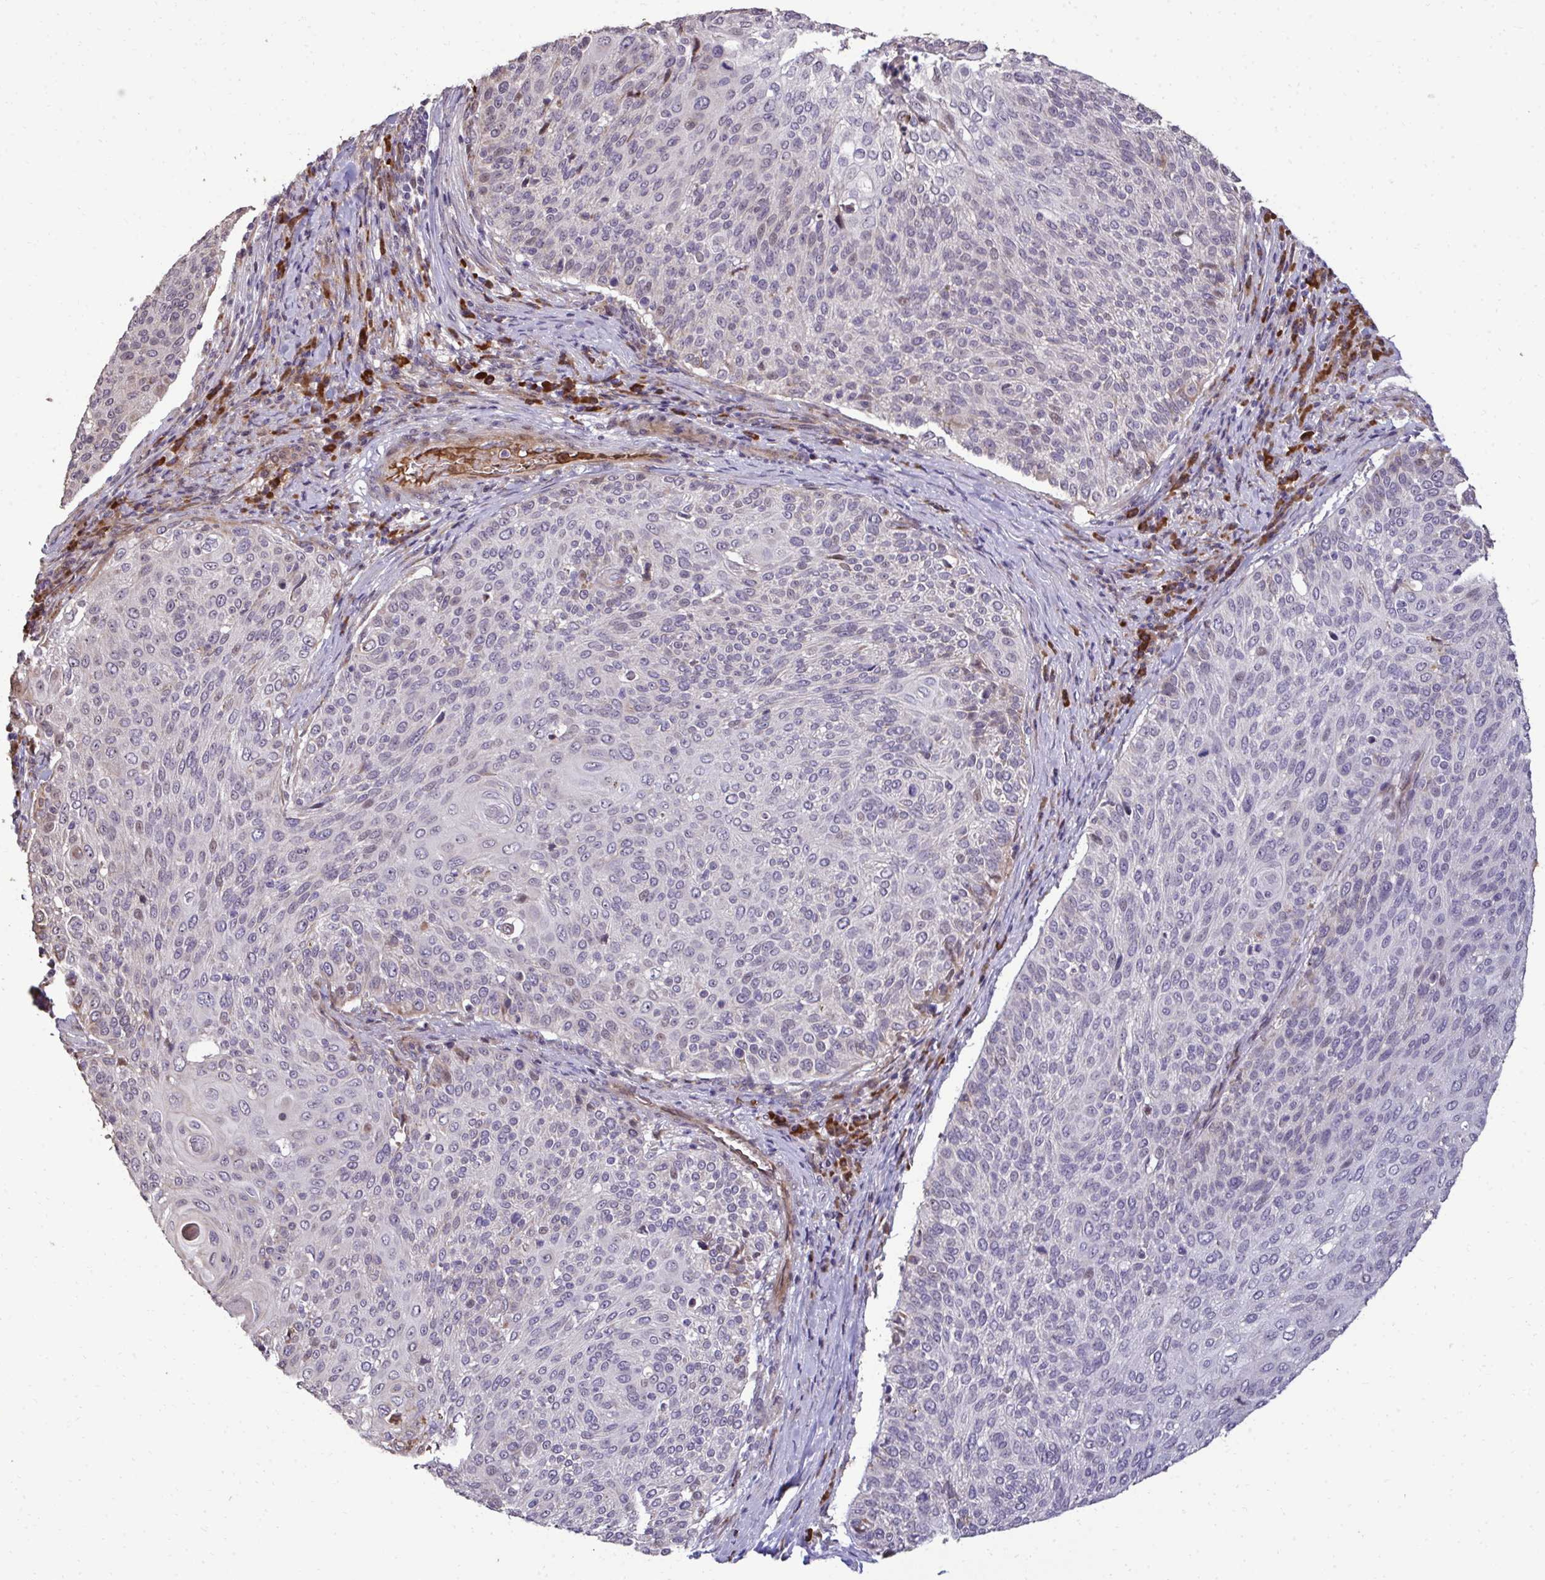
{"staining": {"intensity": "negative", "quantity": "none", "location": "none"}, "tissue": "cervical cancer", "cell_type": "Tumor cells", "image_type": "cancer", "snomed": [{"axis": "morphology", "description": "Squamous cell carcinoma, NOS"}, {"axis": "topography", "description": "Cervix"}], "caption": "An immunohistochemistry histopathology image of cervical cancer is shown. There is no staining in tumor cells of cervical cancer. Brightfield microscopy of immunohistochemistry stained with DAB (3,3'-diaminobenzidine) (brown) and hematoxylin (blue), captured at high magnification.", "gene": "FIBCD1", "patient": {"sex": "female", "age": 31}}